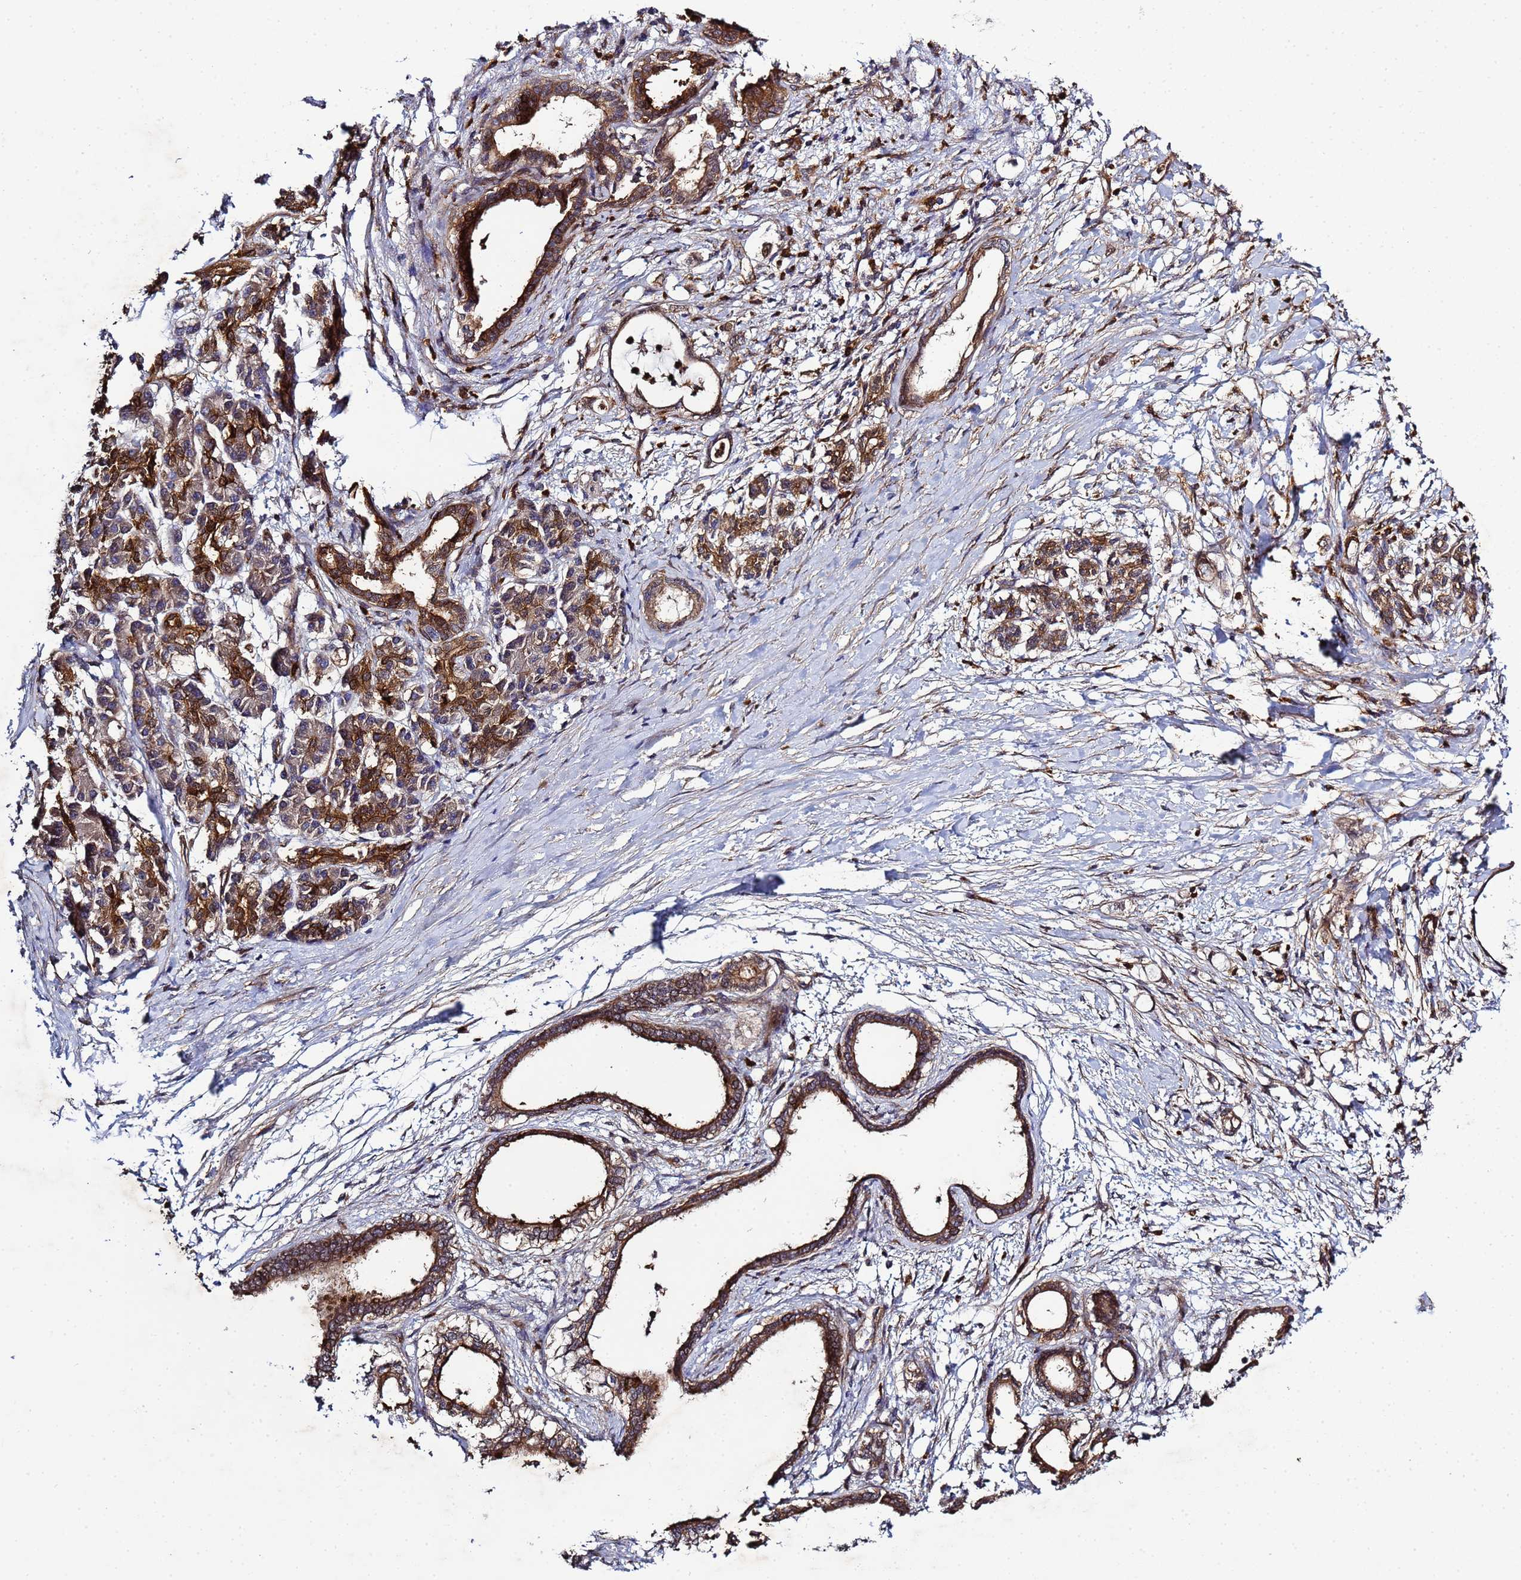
{"staining": {"intensity": "strong", "quantity": ">75%", "location": "cytoplasmic/membranous"}, "tissue": "pancreatic cancer", "cell_type": "Tumor cells", "image_type": "cancer", "snomed": [{"axis": "morphology", "description": "Adenocarcinoma, NOS"}, {"axis": "topography", "description": "Pancreas"}], "caption": "Pancreatic cancer (adenocarcinoma) was stained to show a protein in brown. There is high levels of strong cytoplasmic/membranous staining in about >75% of tumor cells.", "gene": "C8orf34", "patient": {"sex": "female", "age": 55}}